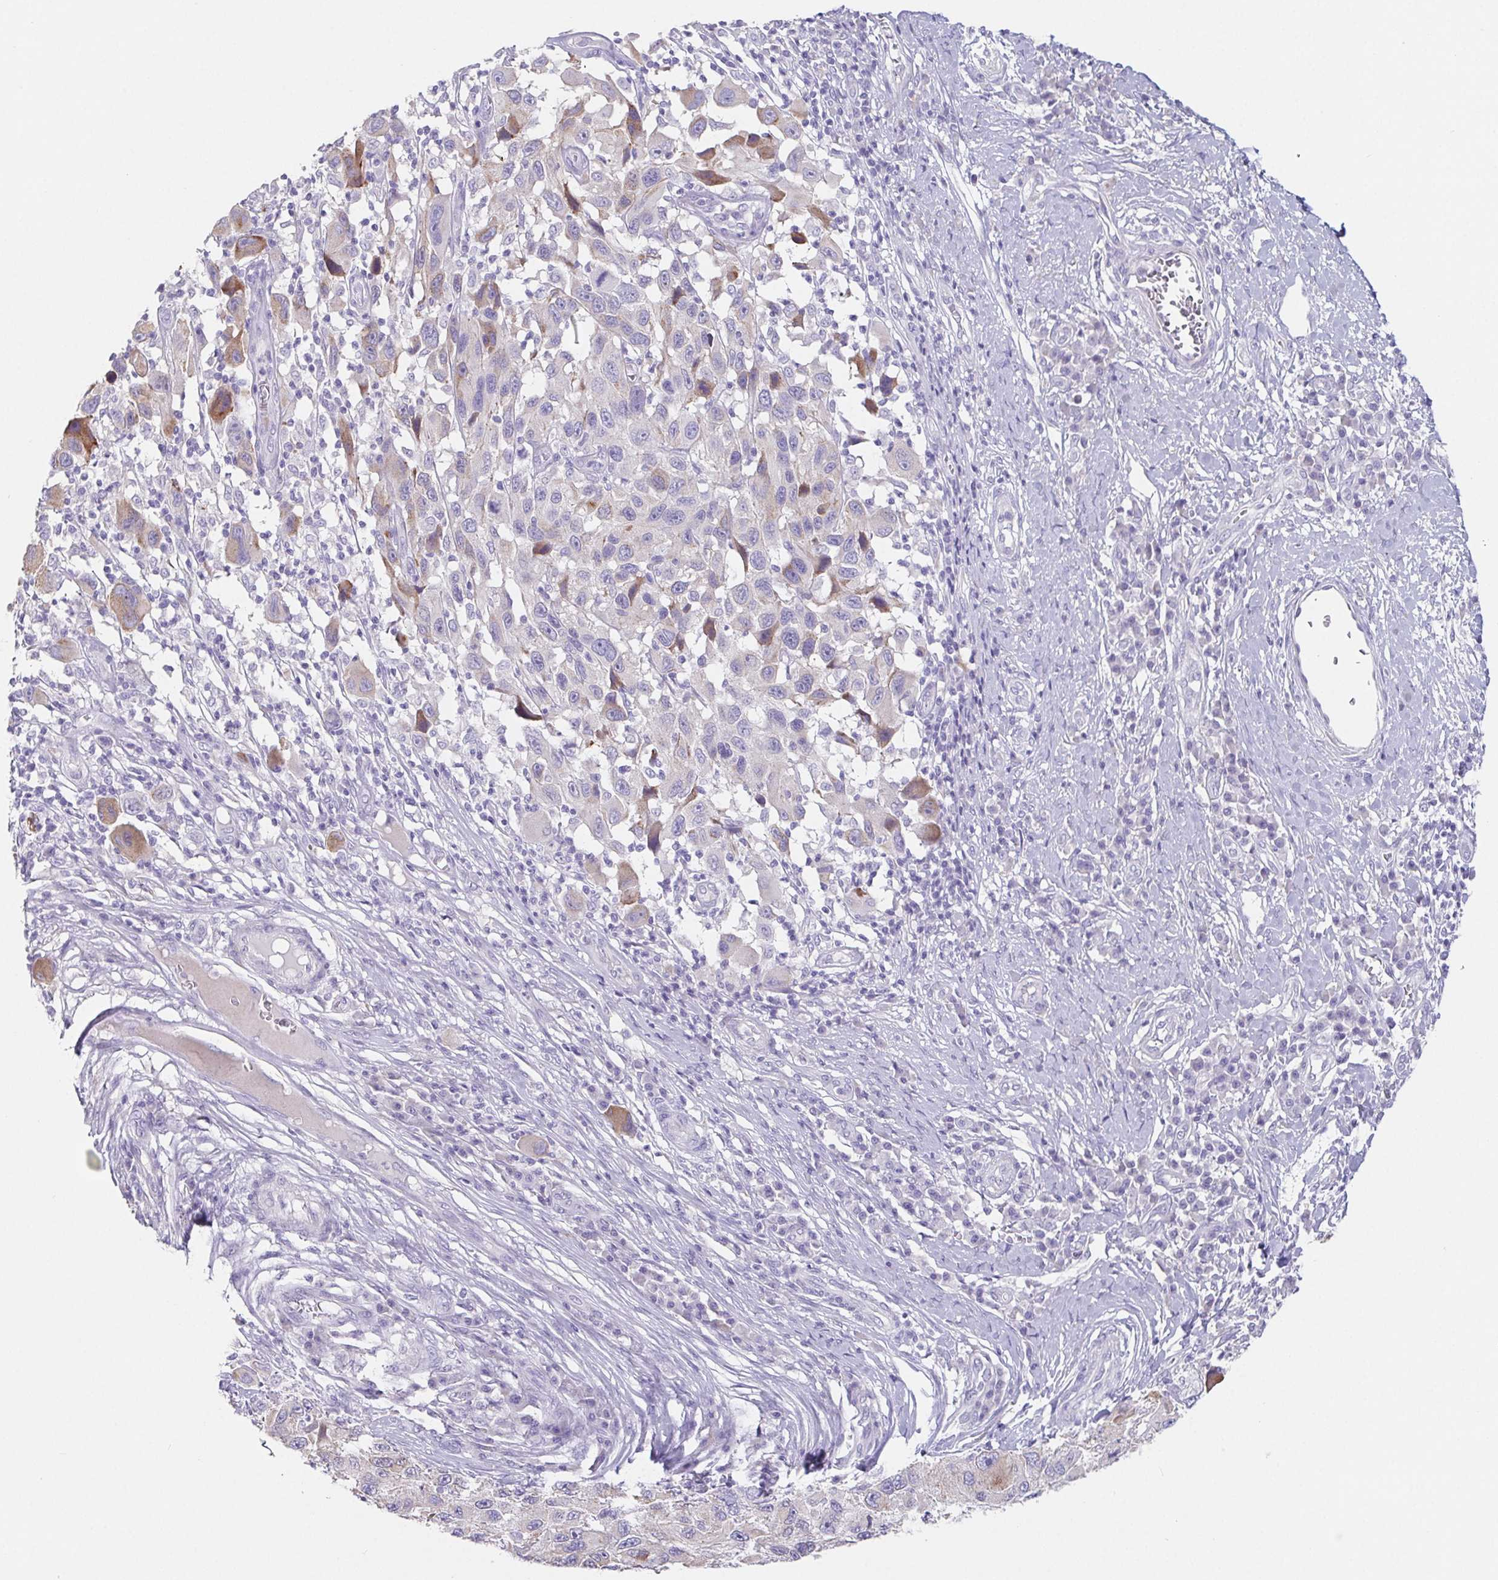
{"staining": {"intensity": "weak", "quantity": "25%-75%", "location": "cytoplasmic/membranous"}, "tissue": "melanoma", "cell_type": "Tumor cells", "image_type": "cancer", "snomed": [{"axis": "morphology", "description": "Malignant melanoma, NOS"}, {"axis": "topography", "description": "Skin"}], "caption": "Immunohistochemical staining of human melanoma shows low levels of weak cytoplasmic/membranous expression in approximately 25%-75% of tumor cells.", "gene": "HDGFL1", "patient": {"sex": "male", "age": 53}}